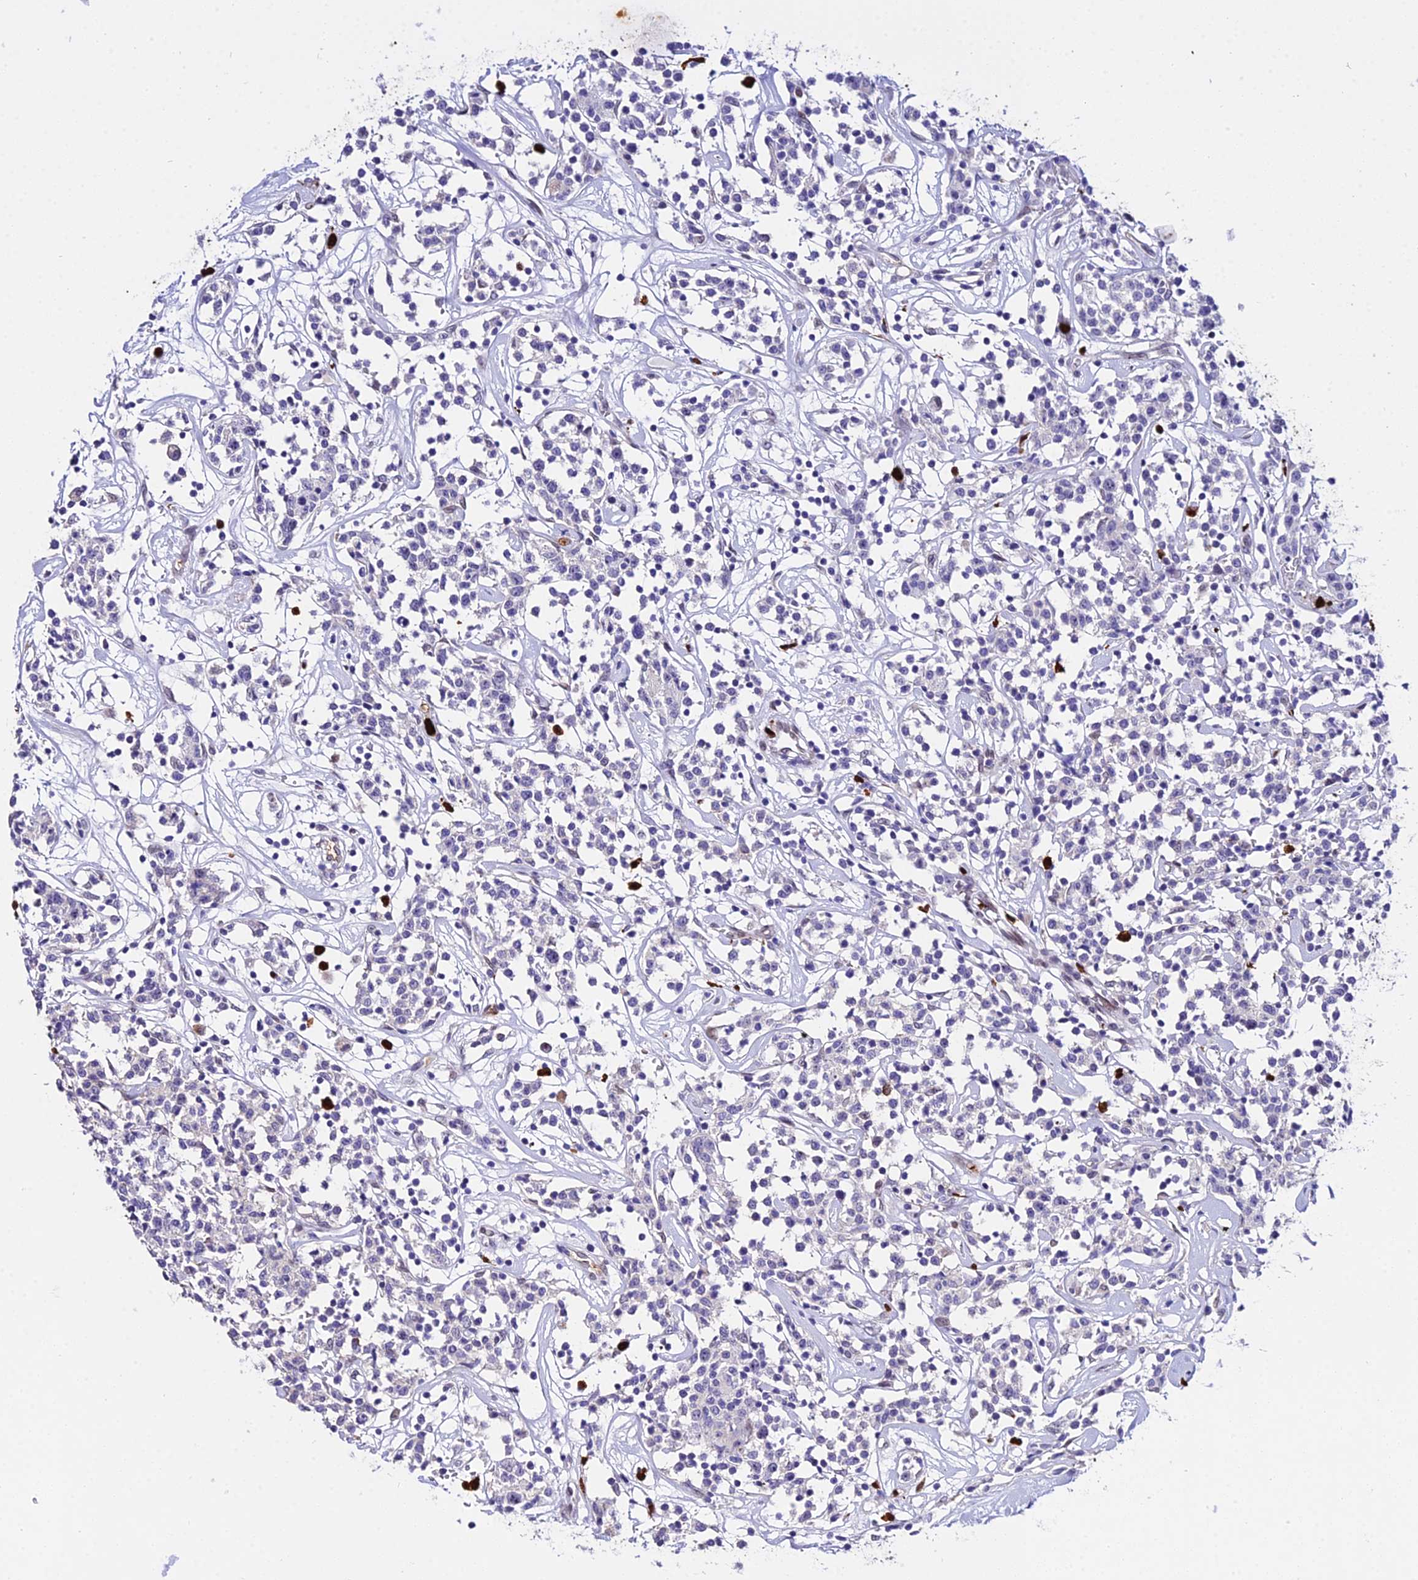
{"staining": {"intensity": "negative", "quantity": "none", "location": "none"}, "tissue": "lymphoma", "cell_type": "Tumor cells", "image_type": "cancer", "snomed": [{"axis": "morphology", "description": "Malignant lymphoma, non-Hodgkin's type, Low grade"}, {"axis": "topography", "description": "Small intestine"}], "caption": "This is an IHC micrograph of human low-grade malignant lymphoma, non-Hodgkin's type. There is no positivity in tumor cells.", "gene": "MCM10", "patient": {"sex": "female", "age": 59}}